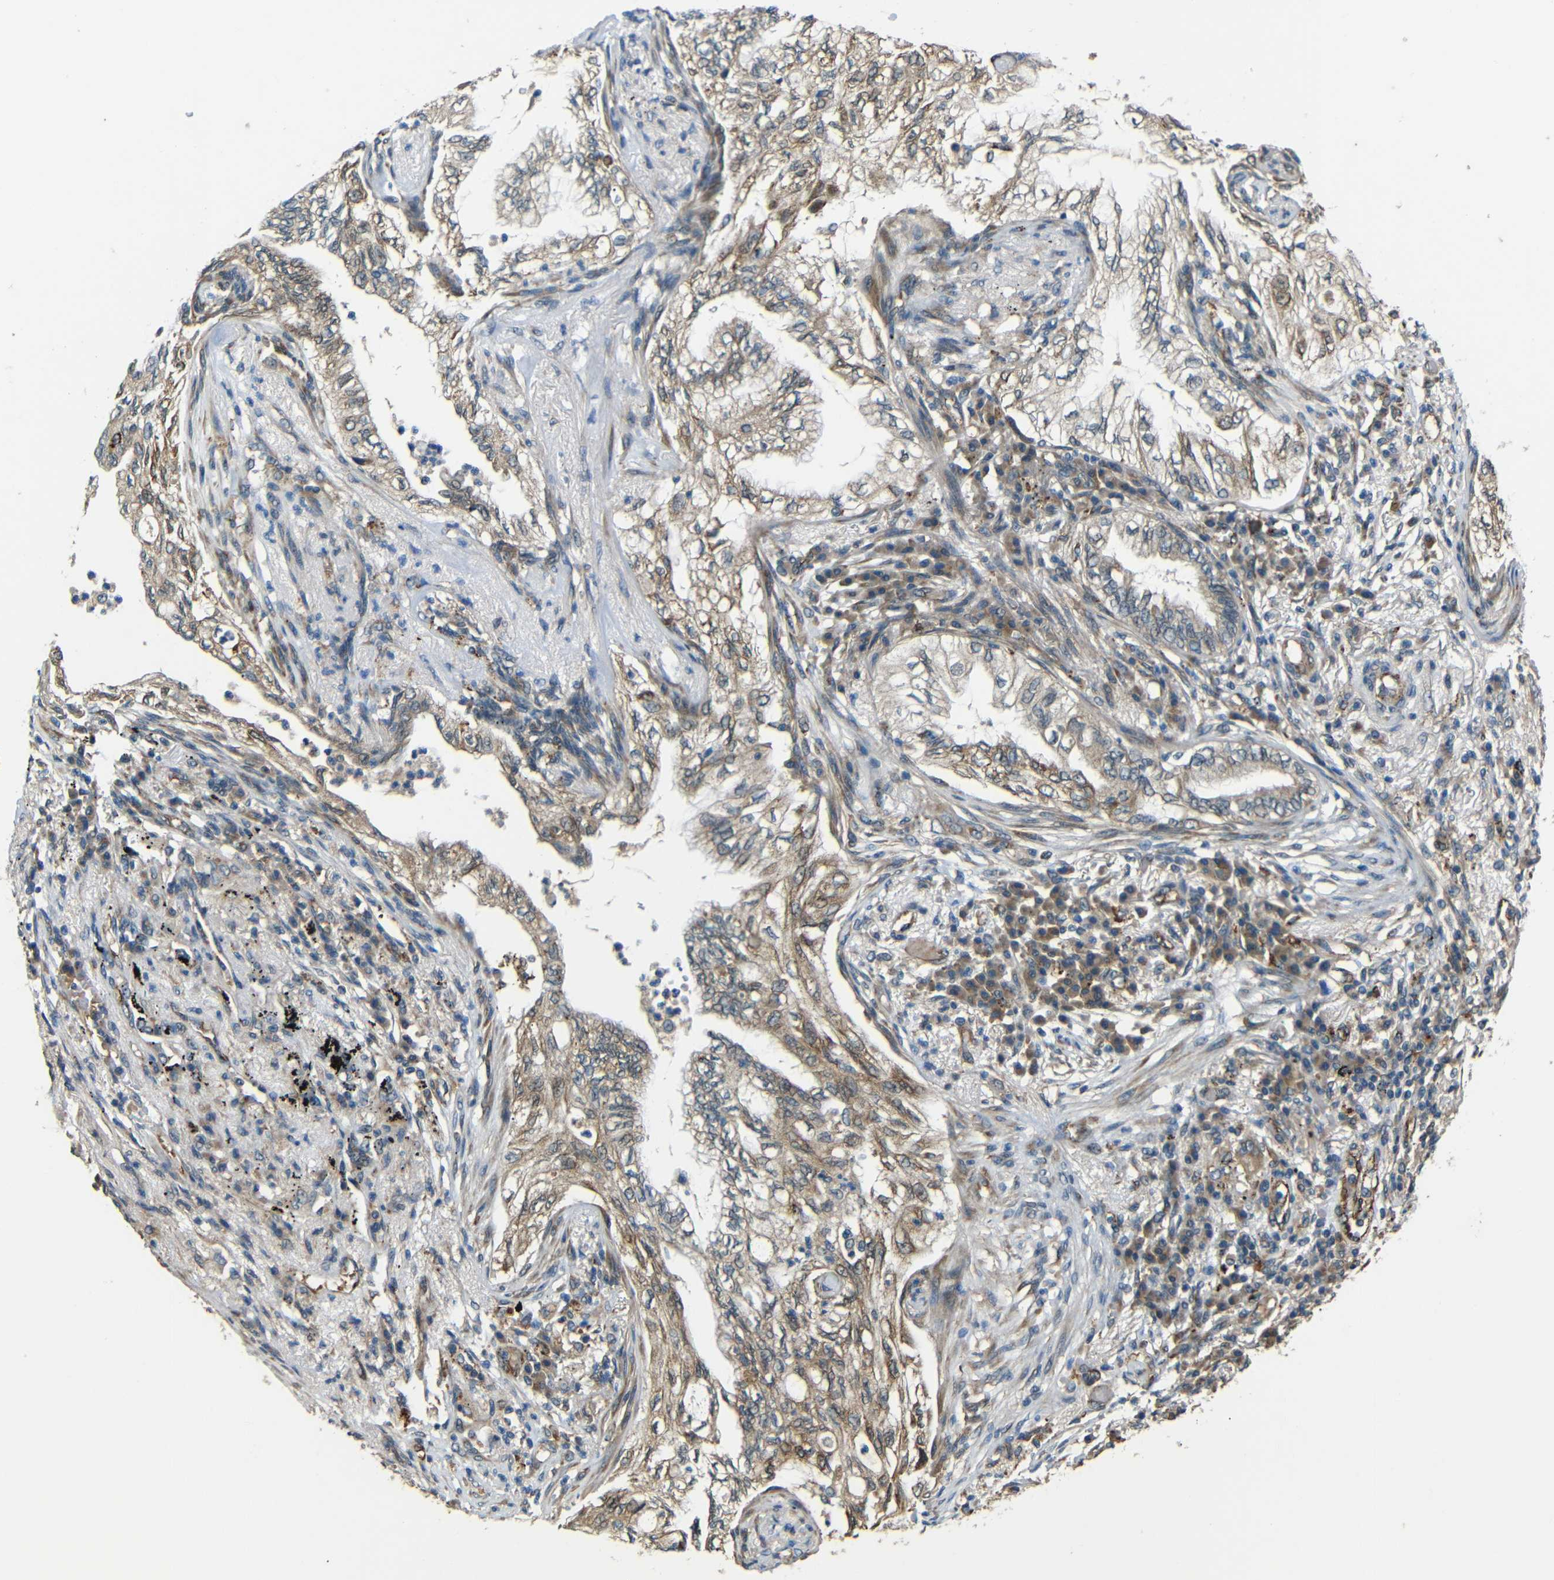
{"staining": {"intensity": "weak", "quantity": ">75%", "location": "cytoplasmic/membranous"}, "tissue": "lung cancer", "cell_type": "Tumor cells", "image_type": "cancer", "snomed": [{"axis": "morphology", "description": "Normal tissue, NOS"}, {"axis": "morphology", "description": "Adenocarcinoma, NOS"}, {"axis": "topography", "description": "Bronchus"}, {"axis": "topography", "description": "Lung"}], "caption": "Immunohistochemistry (IHC) micrograph of lung cancer stained for a protein (brown), which exhibits low levels of weak cytoplasmic/membranous staining in approximately >75% of tumor cells.", "gene": "ATP7A", "patient": {"sex": "female", "age": 70}}